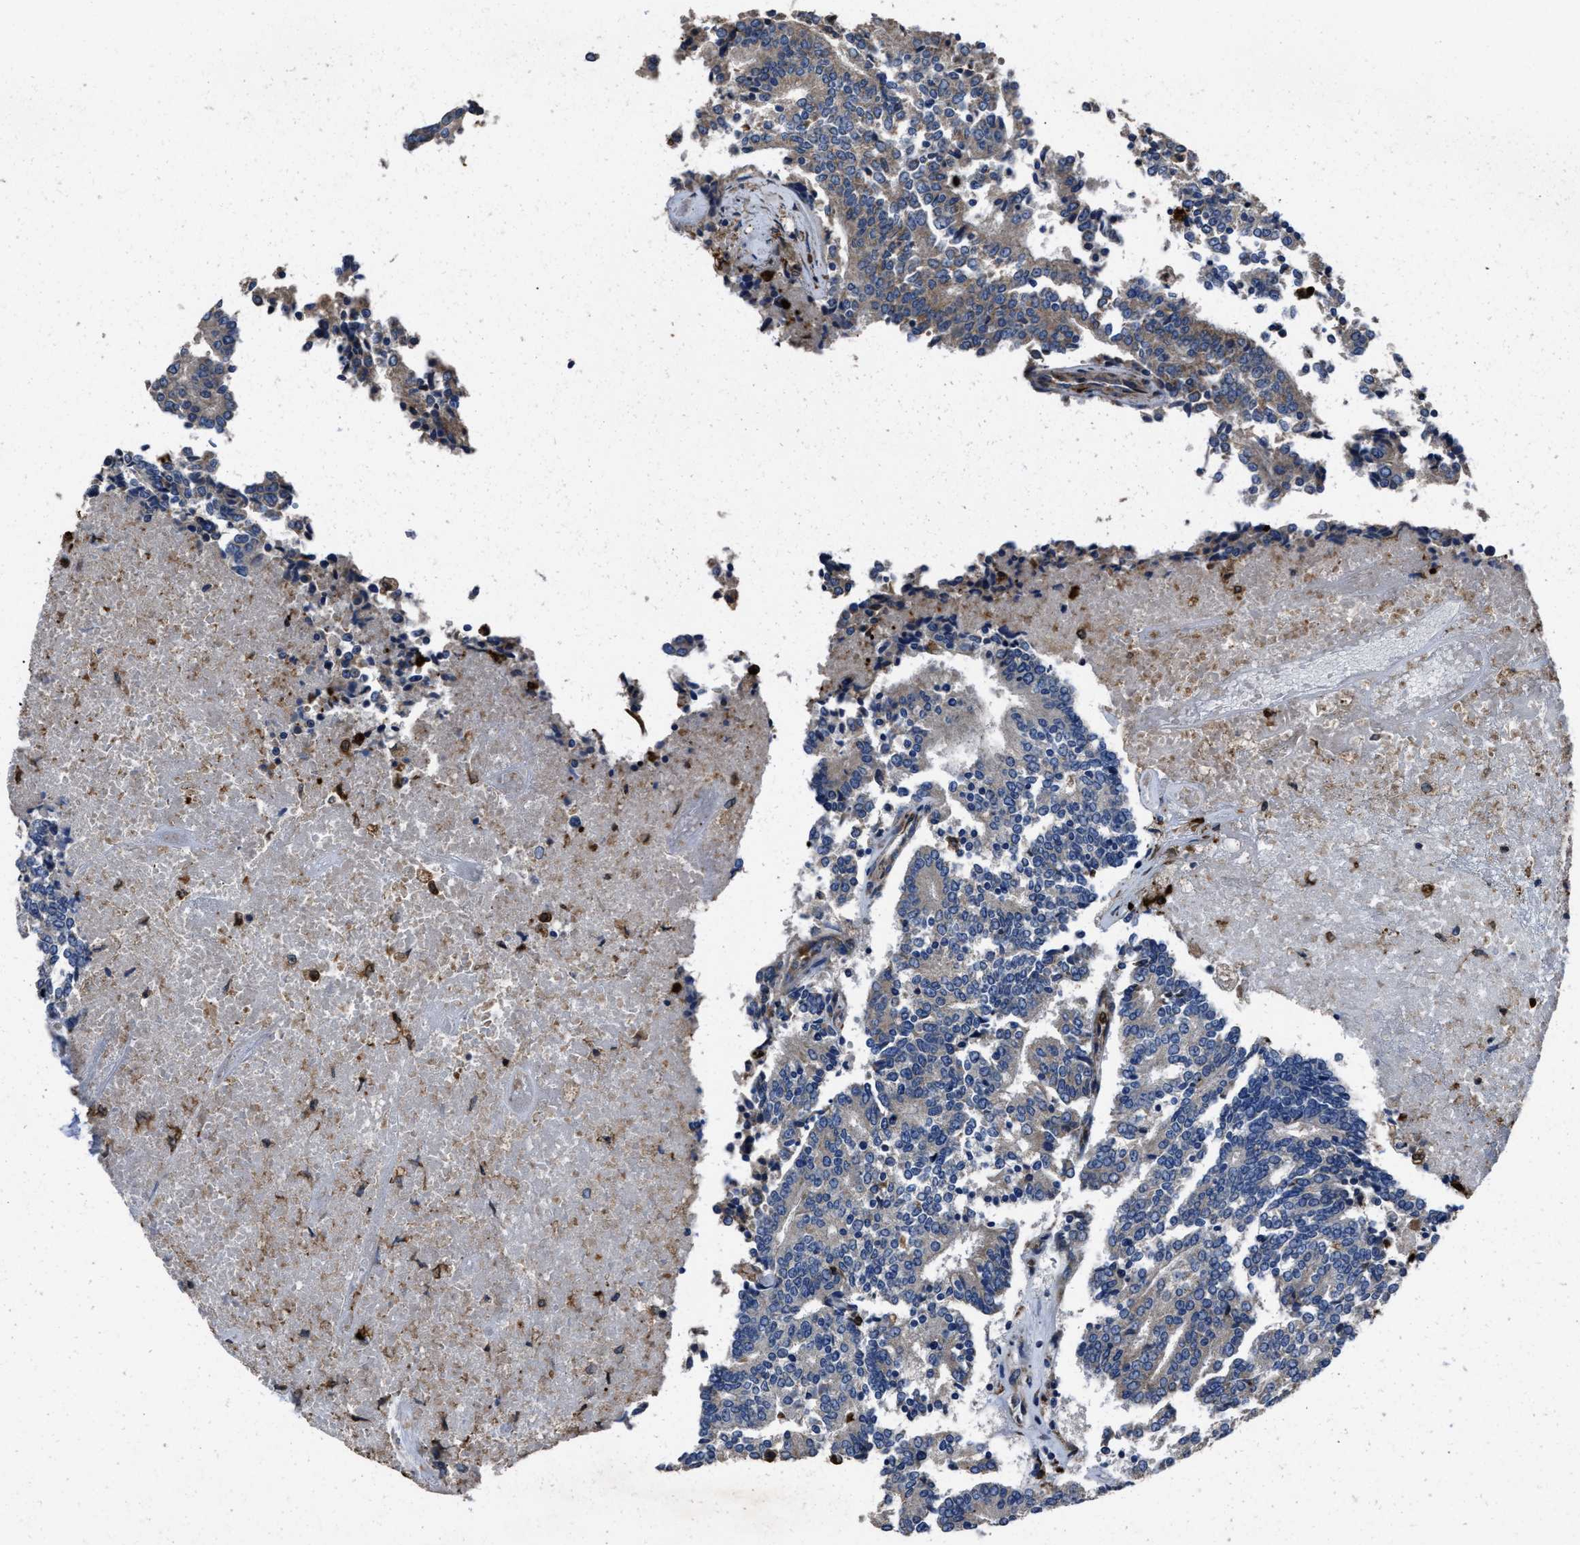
{"staining": {"intensity": "negative", "quantity": "none", "location": "none"}, "tissue": "prostate cancer", "cell_type": "Tumor cells", "image_type": "cancer", "snomed": [{"axis": "morphology", "description": "Normal tissue, NOS"}, {"axis": "morphology", "description": "Adenocarcinoma, High grade"}, {"axis": "topography", "description": "Prostate"}, {"axis": "topography", "description": "Seminal veicle"}], "caption": "There is no significant positivity in tumor cells of prostate cancer (high-grade adenocarcinoma).", "gene": "ANGPT1", "patient": {"sex": "male", "age": 55}}